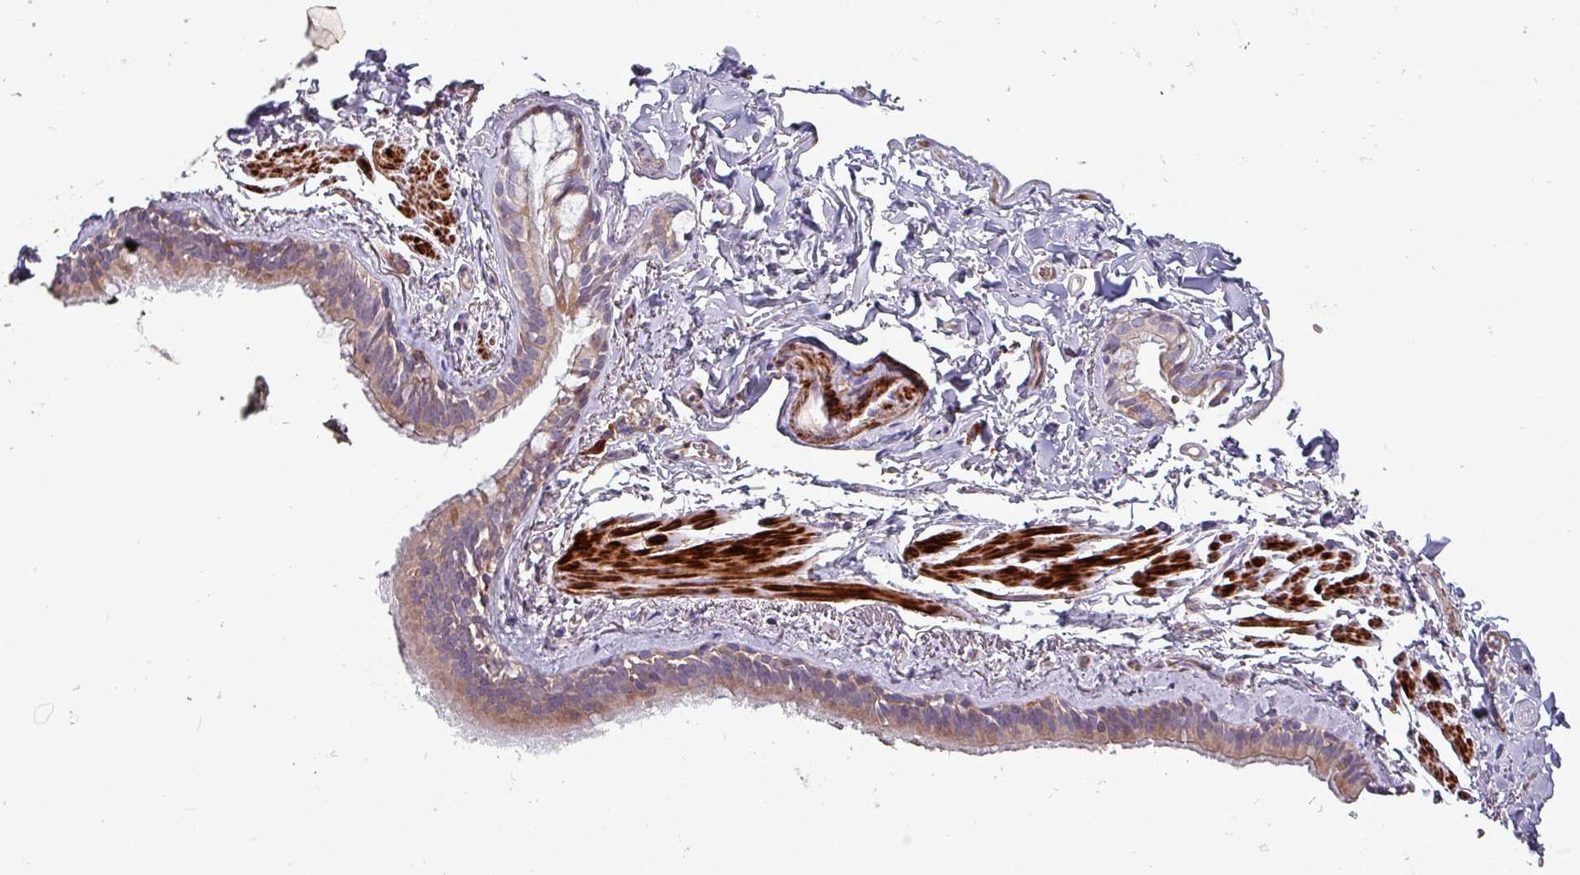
{"staining": {"intensity": "weak", "quantity": "<25%", "location": "cytoplasmic/membranous"}, "tissue": "adipose tissue", "cell_type": "Adipocytes", "image_type": "normal", "snomed": [{"axis": "morphology", "description": "Normal tissue, NOS"}, {"axis": "topography", "description": "Lymph node"}, {"axis": "topography", "description": "Bronchus"}], "caption": "Immunohistochemistry histopathology image of normal human adipose tissue stained for a protein (brown), which exhibits no expression in adipocytes.", "gene": "TPRA1", "patient": {"sex": "male", "age": 63}}